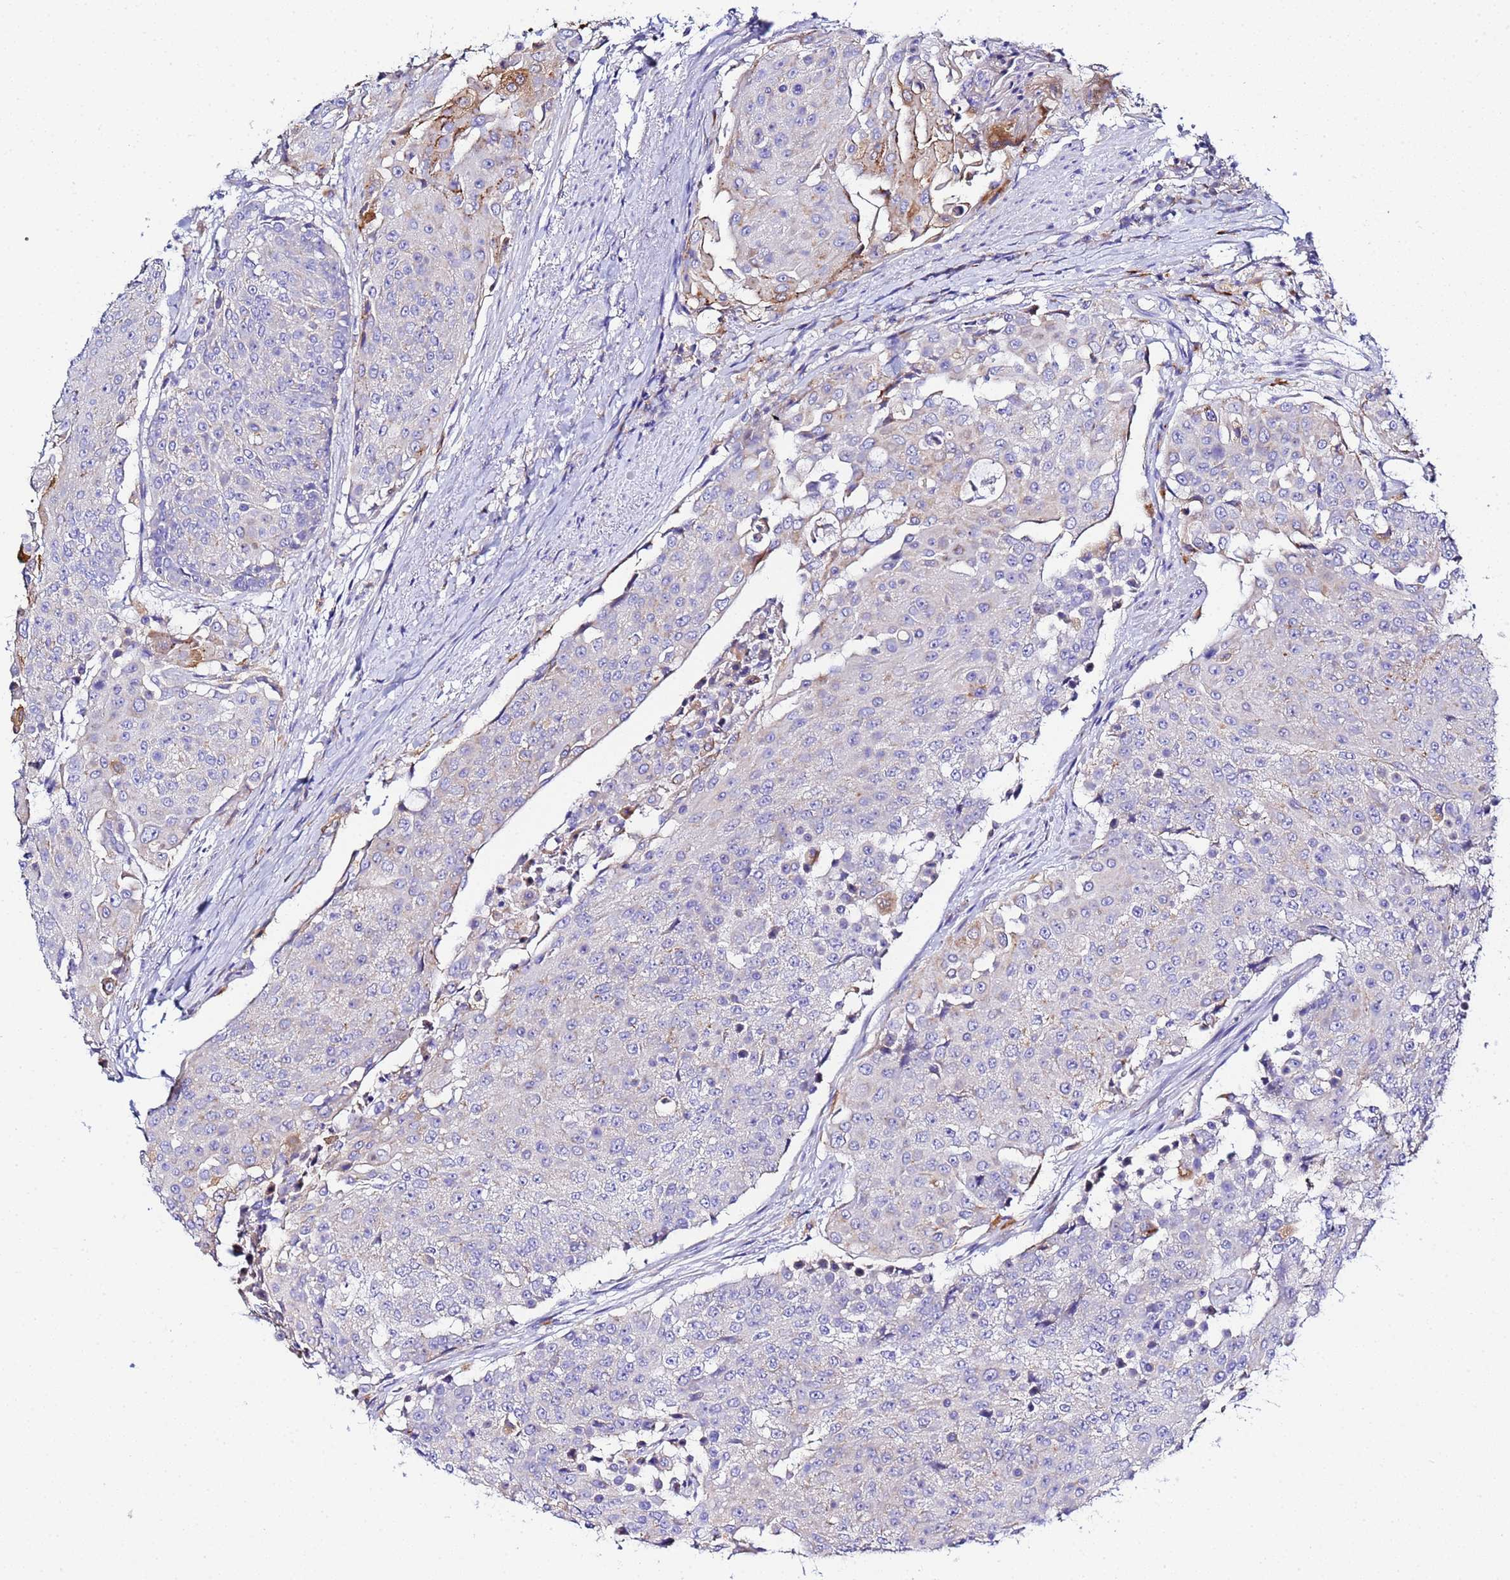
{"staining": {"intensity": "moderate", "quantity": "<25%", "location": "cytoplasmic/membranous"}, "tissue": "urothelial cancer", "cell_type": "Tumor cells", "image_type": "cancer", "snomed": [{"axis": "morphology", "description": "Urothelial carcinoma, High grade"}, {"axis": "topography", "description": "Urinary bladder"}], "caption": "Brown immunohistochemical staining in human urothelial carcinoma (high-grade) shows moderate cytoplasmic/membranous positivity in approximately <25% of tumor cells.", "gene": "VTI1B", "patient": {"sex": "female", "age": 63}}